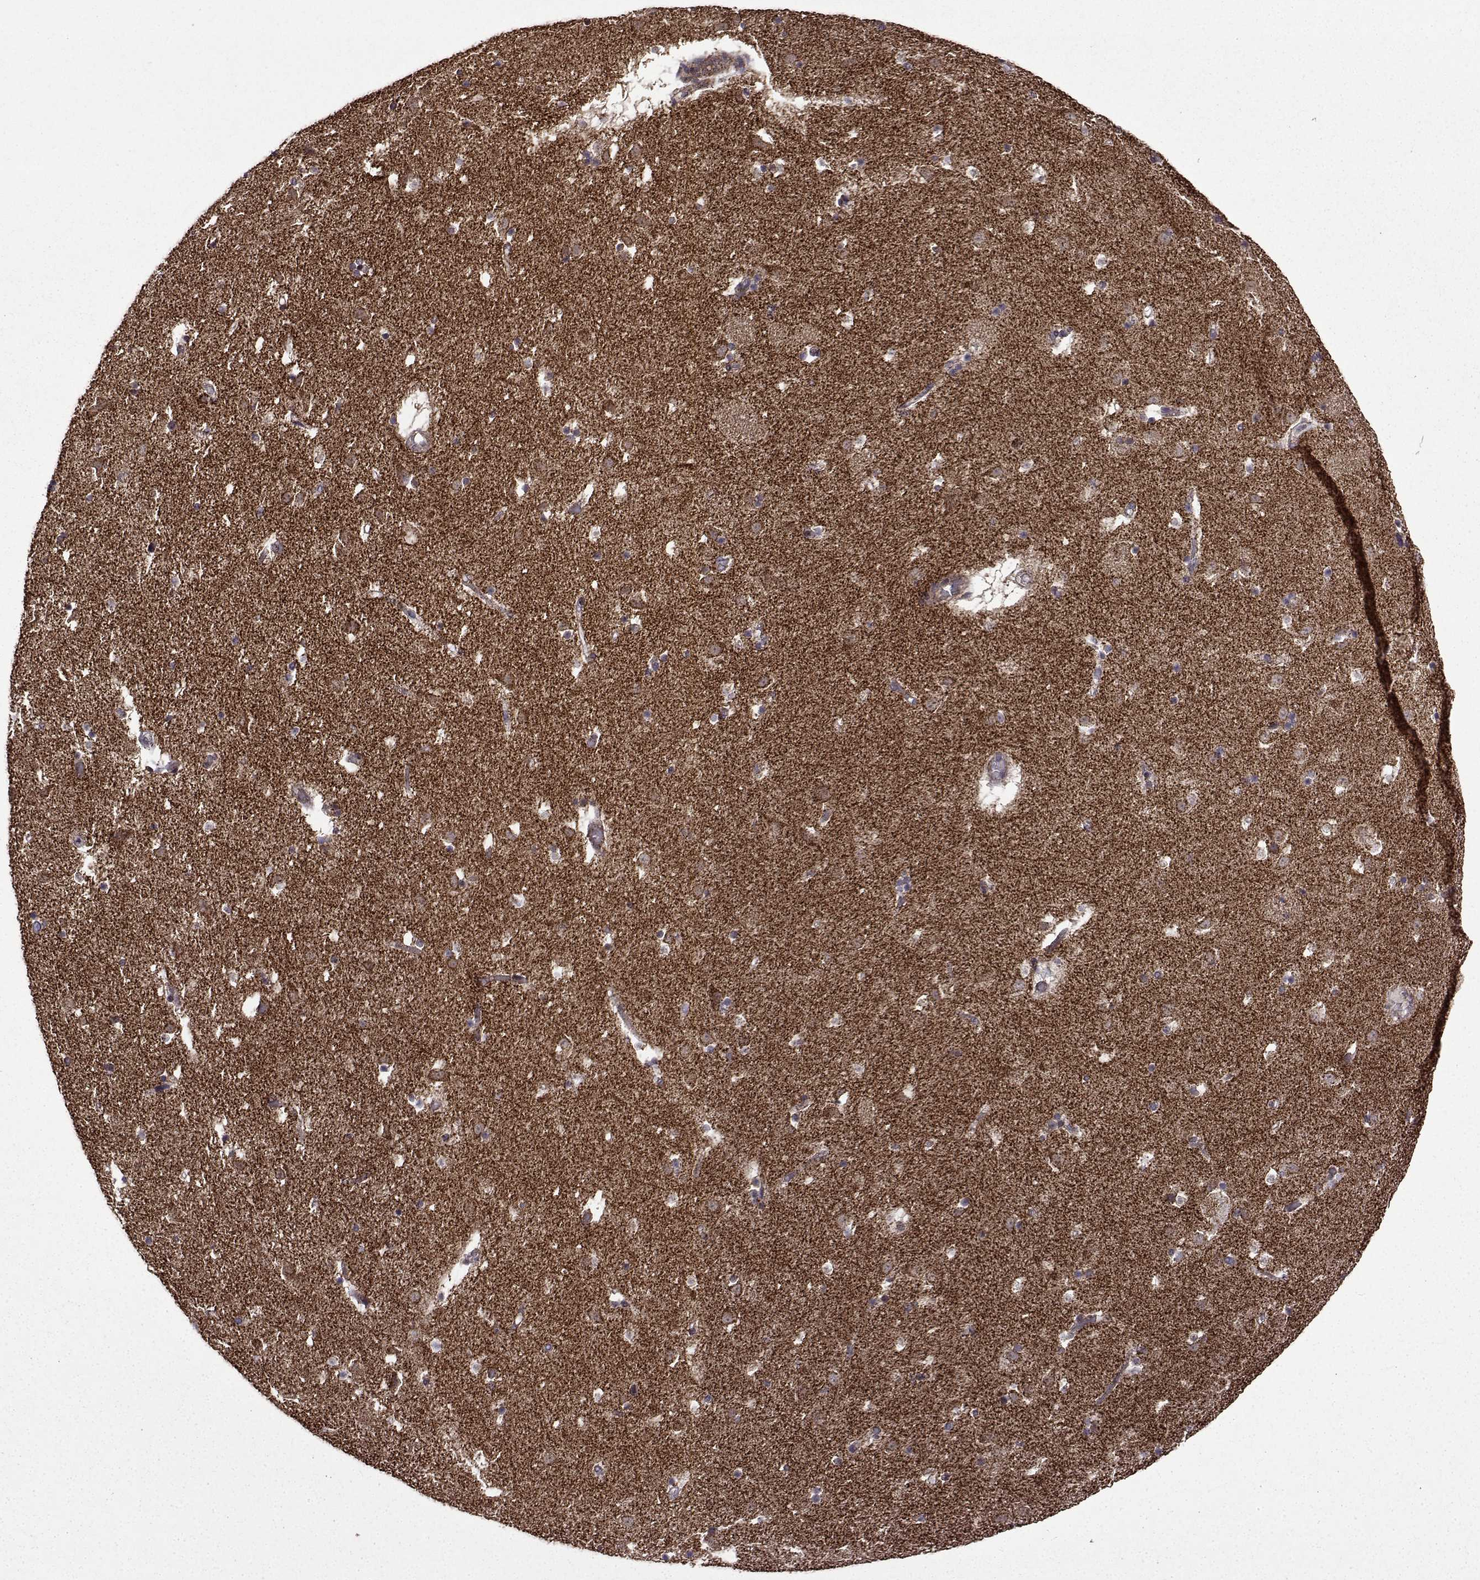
{"staining": {"intensity": "negative", "quantity": "none", "location": "none"}, "tissue": "caudate", "cell_type": "Glial cells", "image_type": "normal", "snomed": [{"axis": "morphology", "description": "Normal tissue, NOS"}, {"axis": "topography", "description": "Lateral ventricle wall"}], "caption": "Immunohistochemistry photomicrograph of benign caudate: caudate stained with DAB (3,3'-diaminobenzidine) displays no significant protein expression in glial cells.", "gene": "TAB2", "patient": {"sex": "female", "age": 42}}